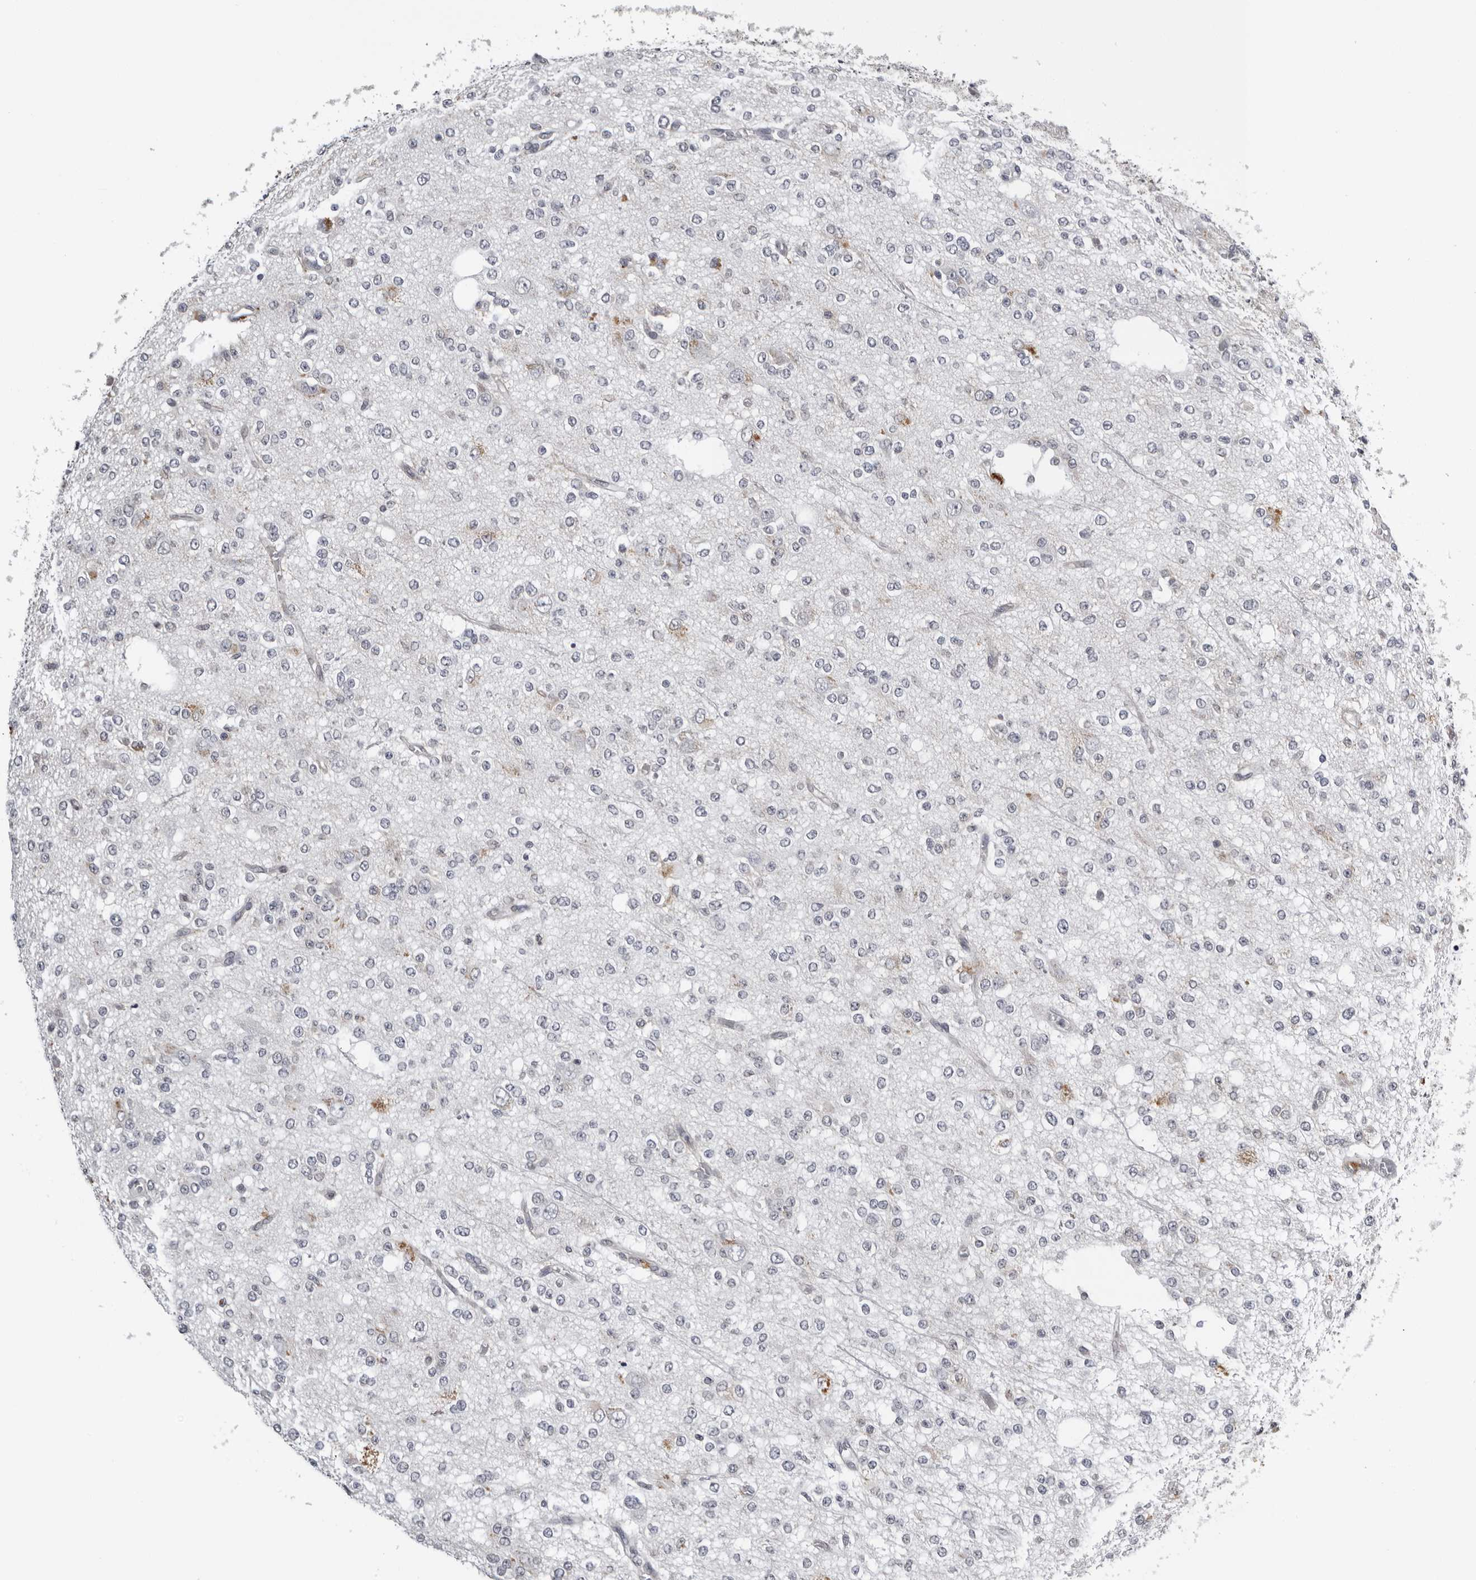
{"staining": {"intensity": "negative", "quantity": "none", "location": "none"}, "tissue": "glioma", "cell_type": "Tumor cells", "image_type": "cancer", "snomed": [{"axis": "morphology", "description": "Glioma, malignant, Low grade"}, {"axis": "topography", "description": "Brain"}], "caption": "Micrograph shows no protein positivity in tumor cells of malignant glioma (low-grade) tissue.", "gene": "CPT2", "patient": {"sex": "male", "age": 38}}